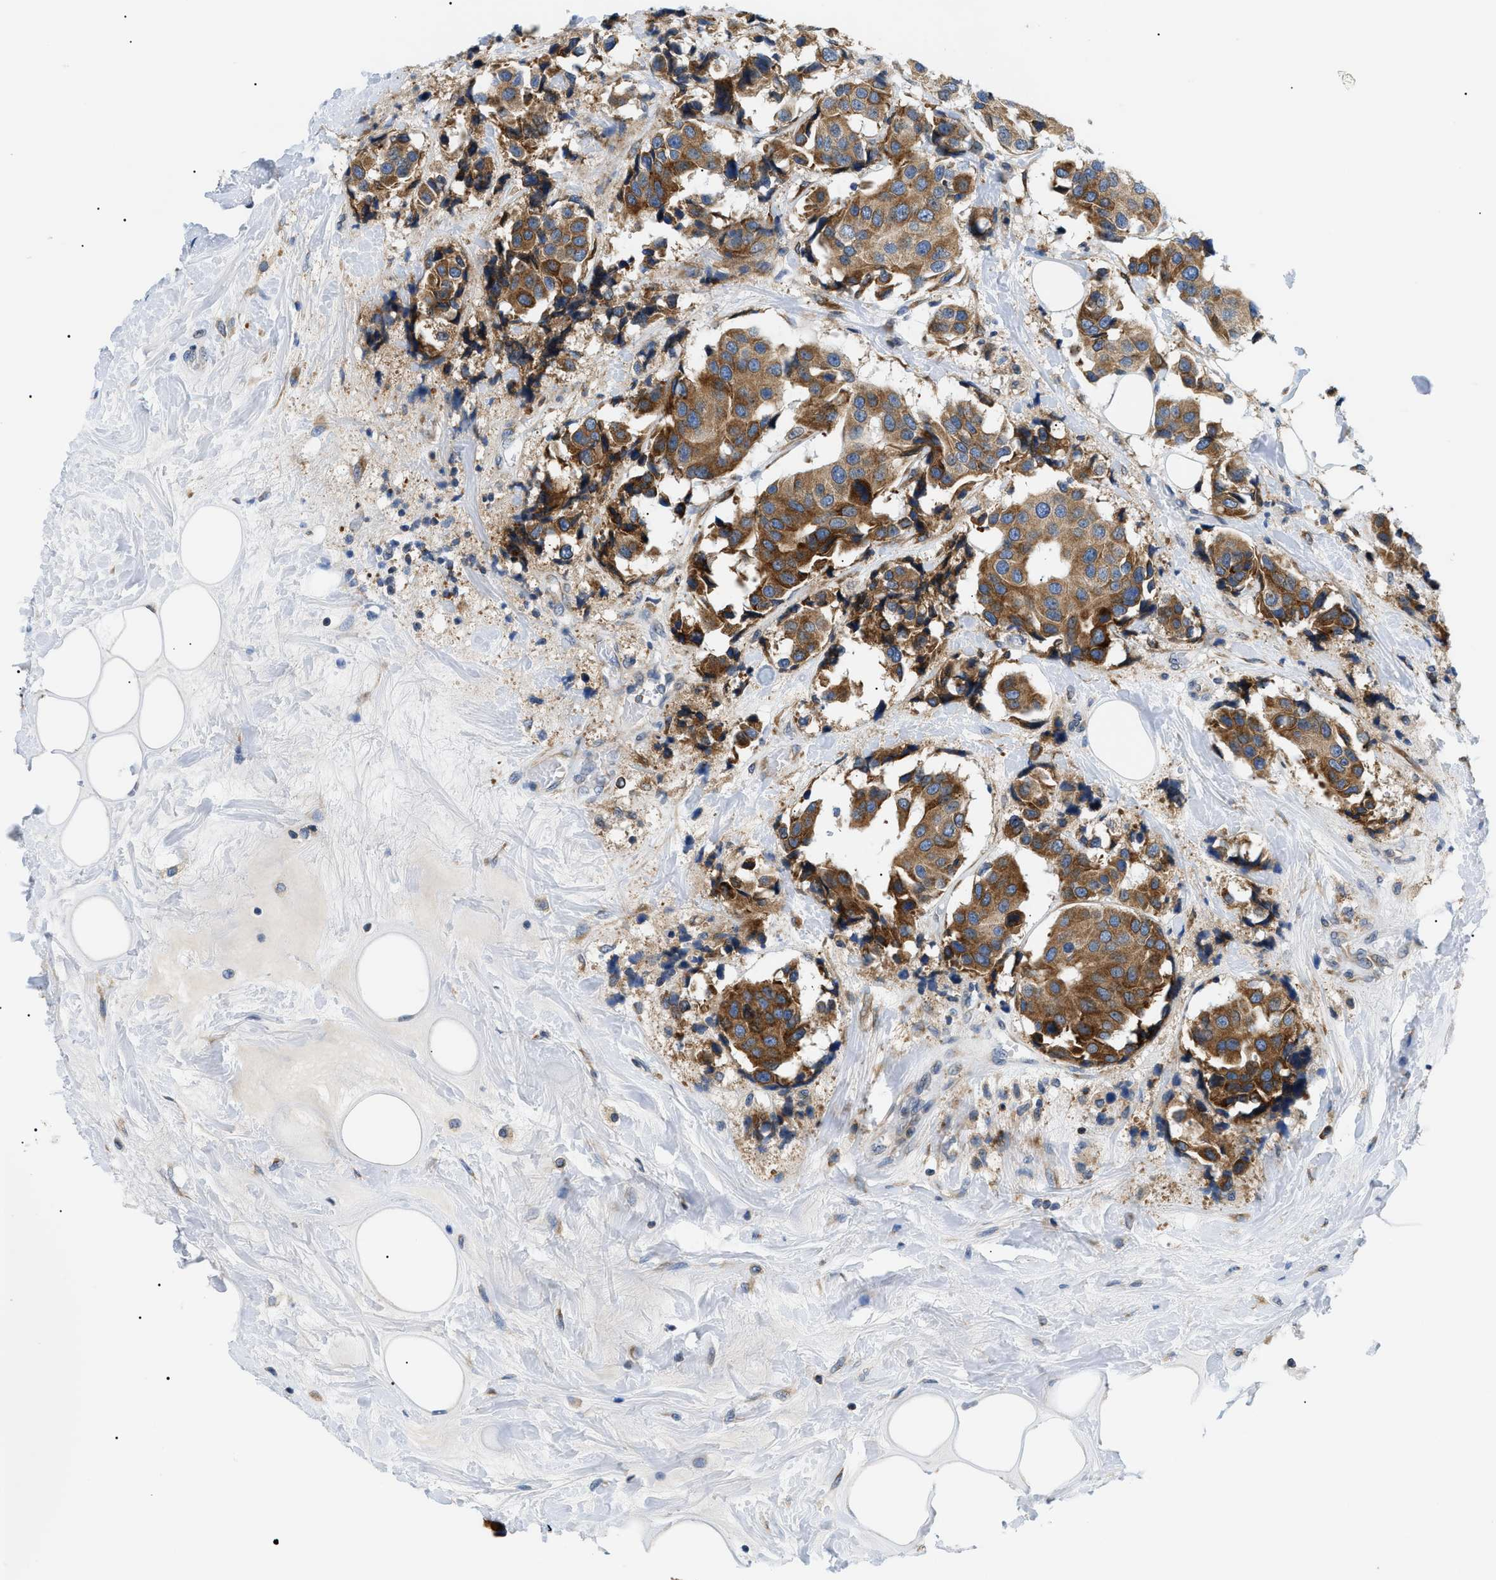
{"staining": {"intensity": "moderate", "quantity": ">75%", "location": "cytoplasmic/membranous"}, "tissue": "breast cancer", "cell_type": "Tumor cells", "image_type": "cancer", "snomed": [{"axis": "morphology", "description": "Normal tissue, NOS"}, {"axis": "morphology", "description": "Duct carcinoma"}, {"axis": "topography", "description": "Breast"}], "caption": "Immunohistochemistry (DAB (3,3'-diaminobenzidine)) staining of human breast cancer reveals moderate cytoplasmic/membranous protein positivity in approximately >75% of tumor cells.", "gene": "DERL1", "patient": {"sex": "female", "age": 39}}